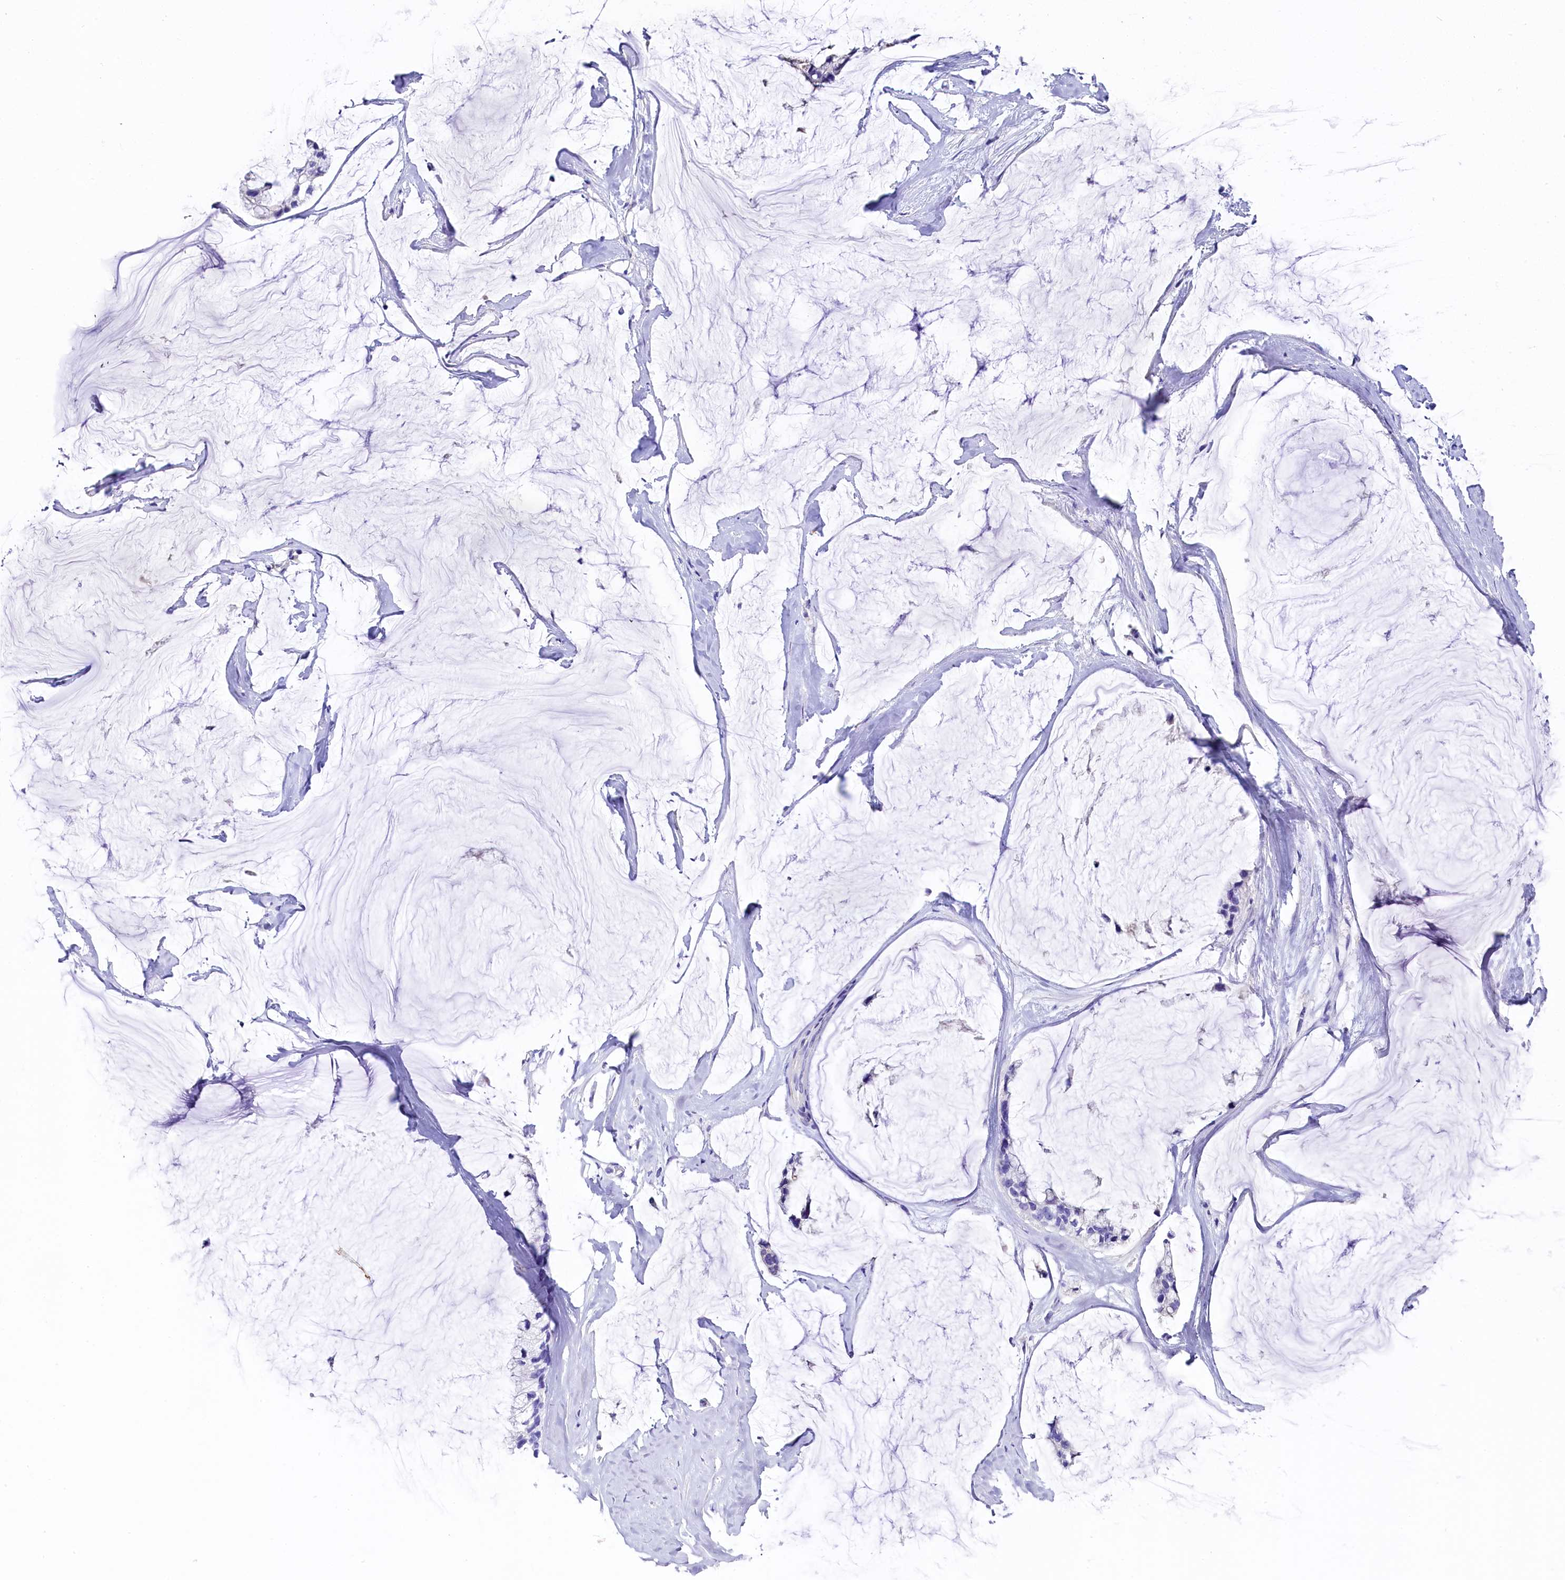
{"staining": {"intensity": "negative", "quantity": "none", "location": "none"}, "tissue": "ovarian cancer", "cell_type": "Tumor cells", "image_type": "cancer", "snomed": [{"axis": "morphology", "description": "Cystadenocarcinoma, mucinous, NOS"}, {"axis": "topography", "description": "Ovary"}], "caption": "IHC of human mucinous cystadenocarcinoma (ovarian) shows no positivity in tumor cells. (DAB immunohistochemistry, high magnification).", "gene": "SKIDA1", "patient": {"sex": "female", "age": 39}}